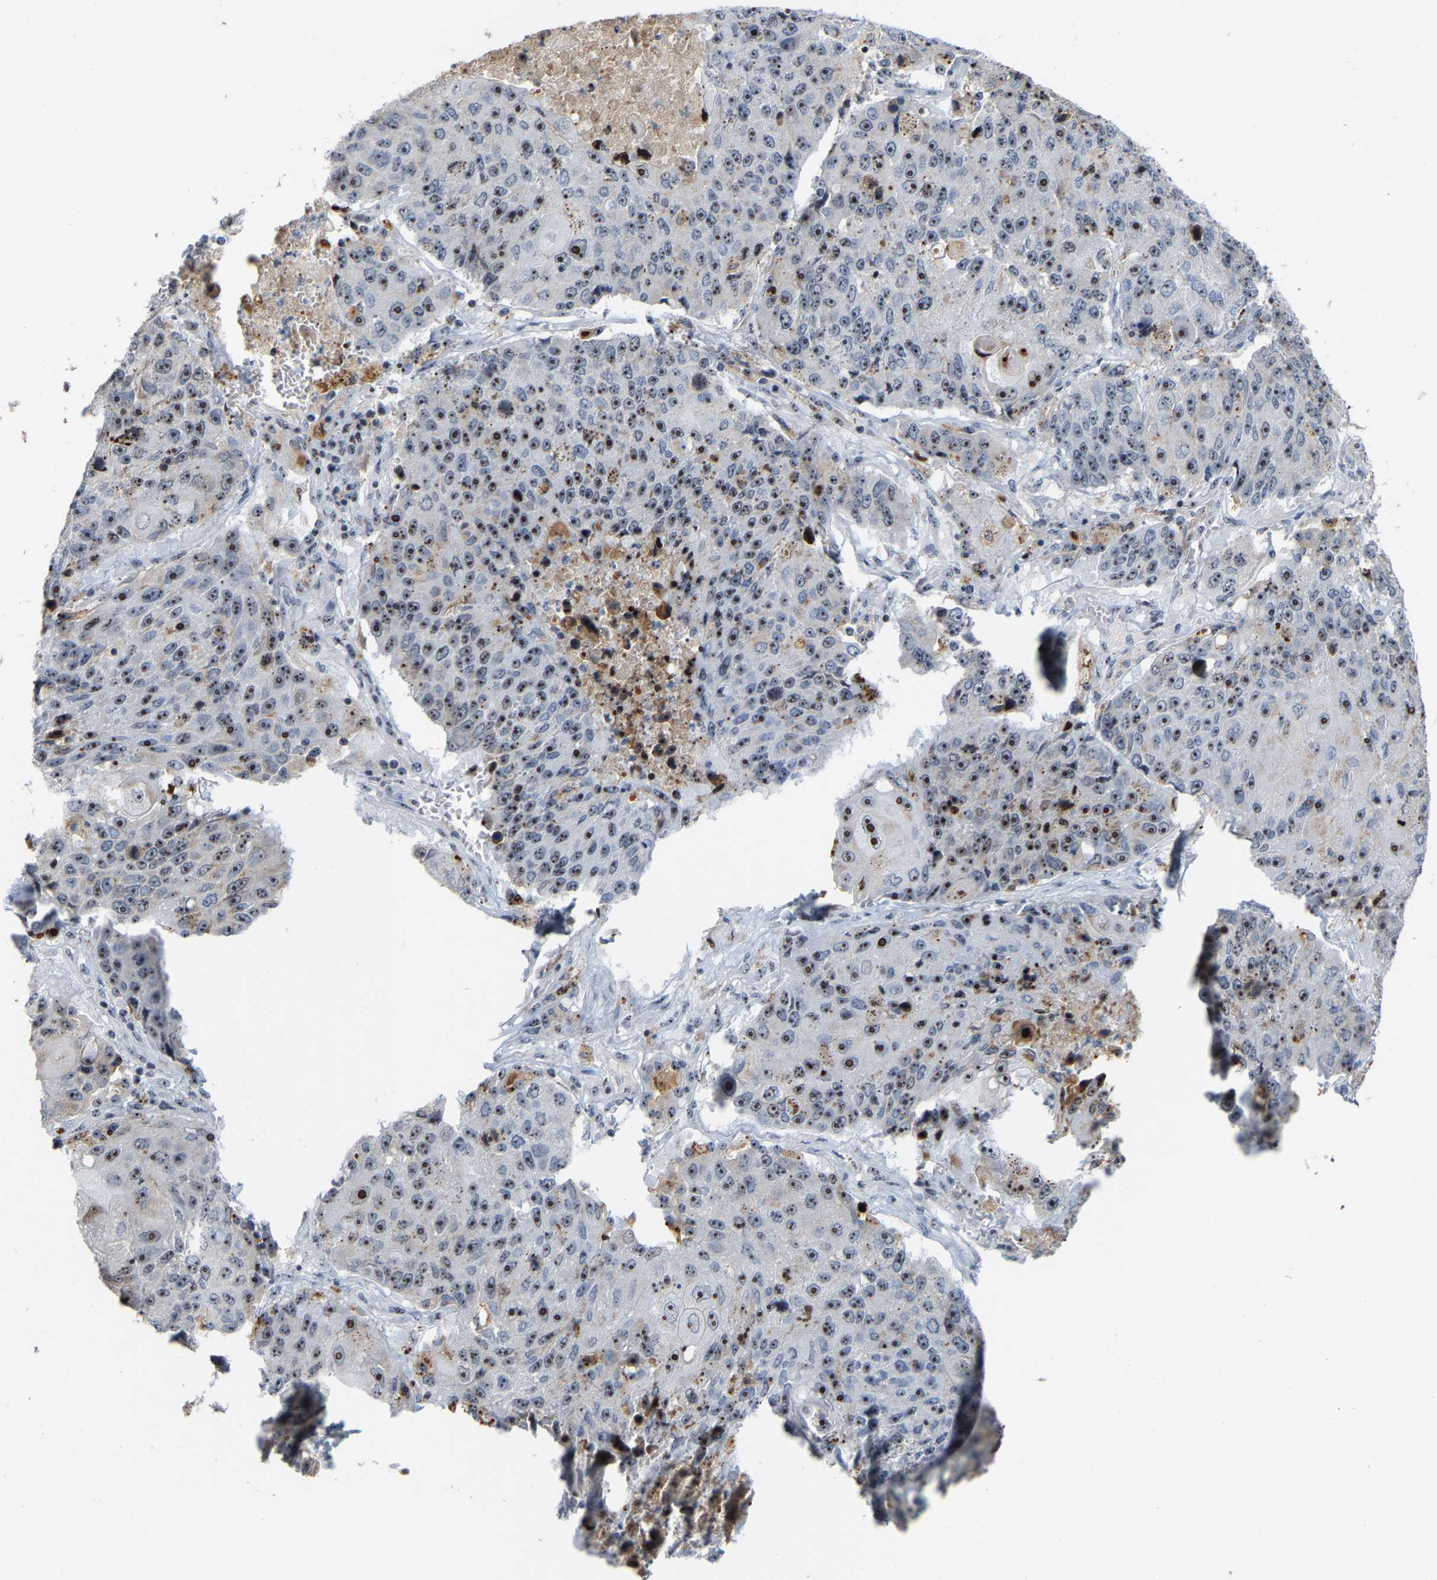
{"staining": {"intensity": "strong", "quantity": ">75%", "location": "nuclear"}, "tissue": "lung cancer", "cell_type": "Tumor cells", "image_type": "cancer", "snomed": [{"axis": "morphology", "description": "Squamous cell carcinoma, NOS"}, {"axis": "topography", "description": "Lung"}], "caption": "Protein analysis of squamous cell carcinoma (lung) tissue reveals strong nuclear staining in approximately >75% of tumor cells.", "gene": "NOP58", "patient": {"sex": "male", "age": 61}}